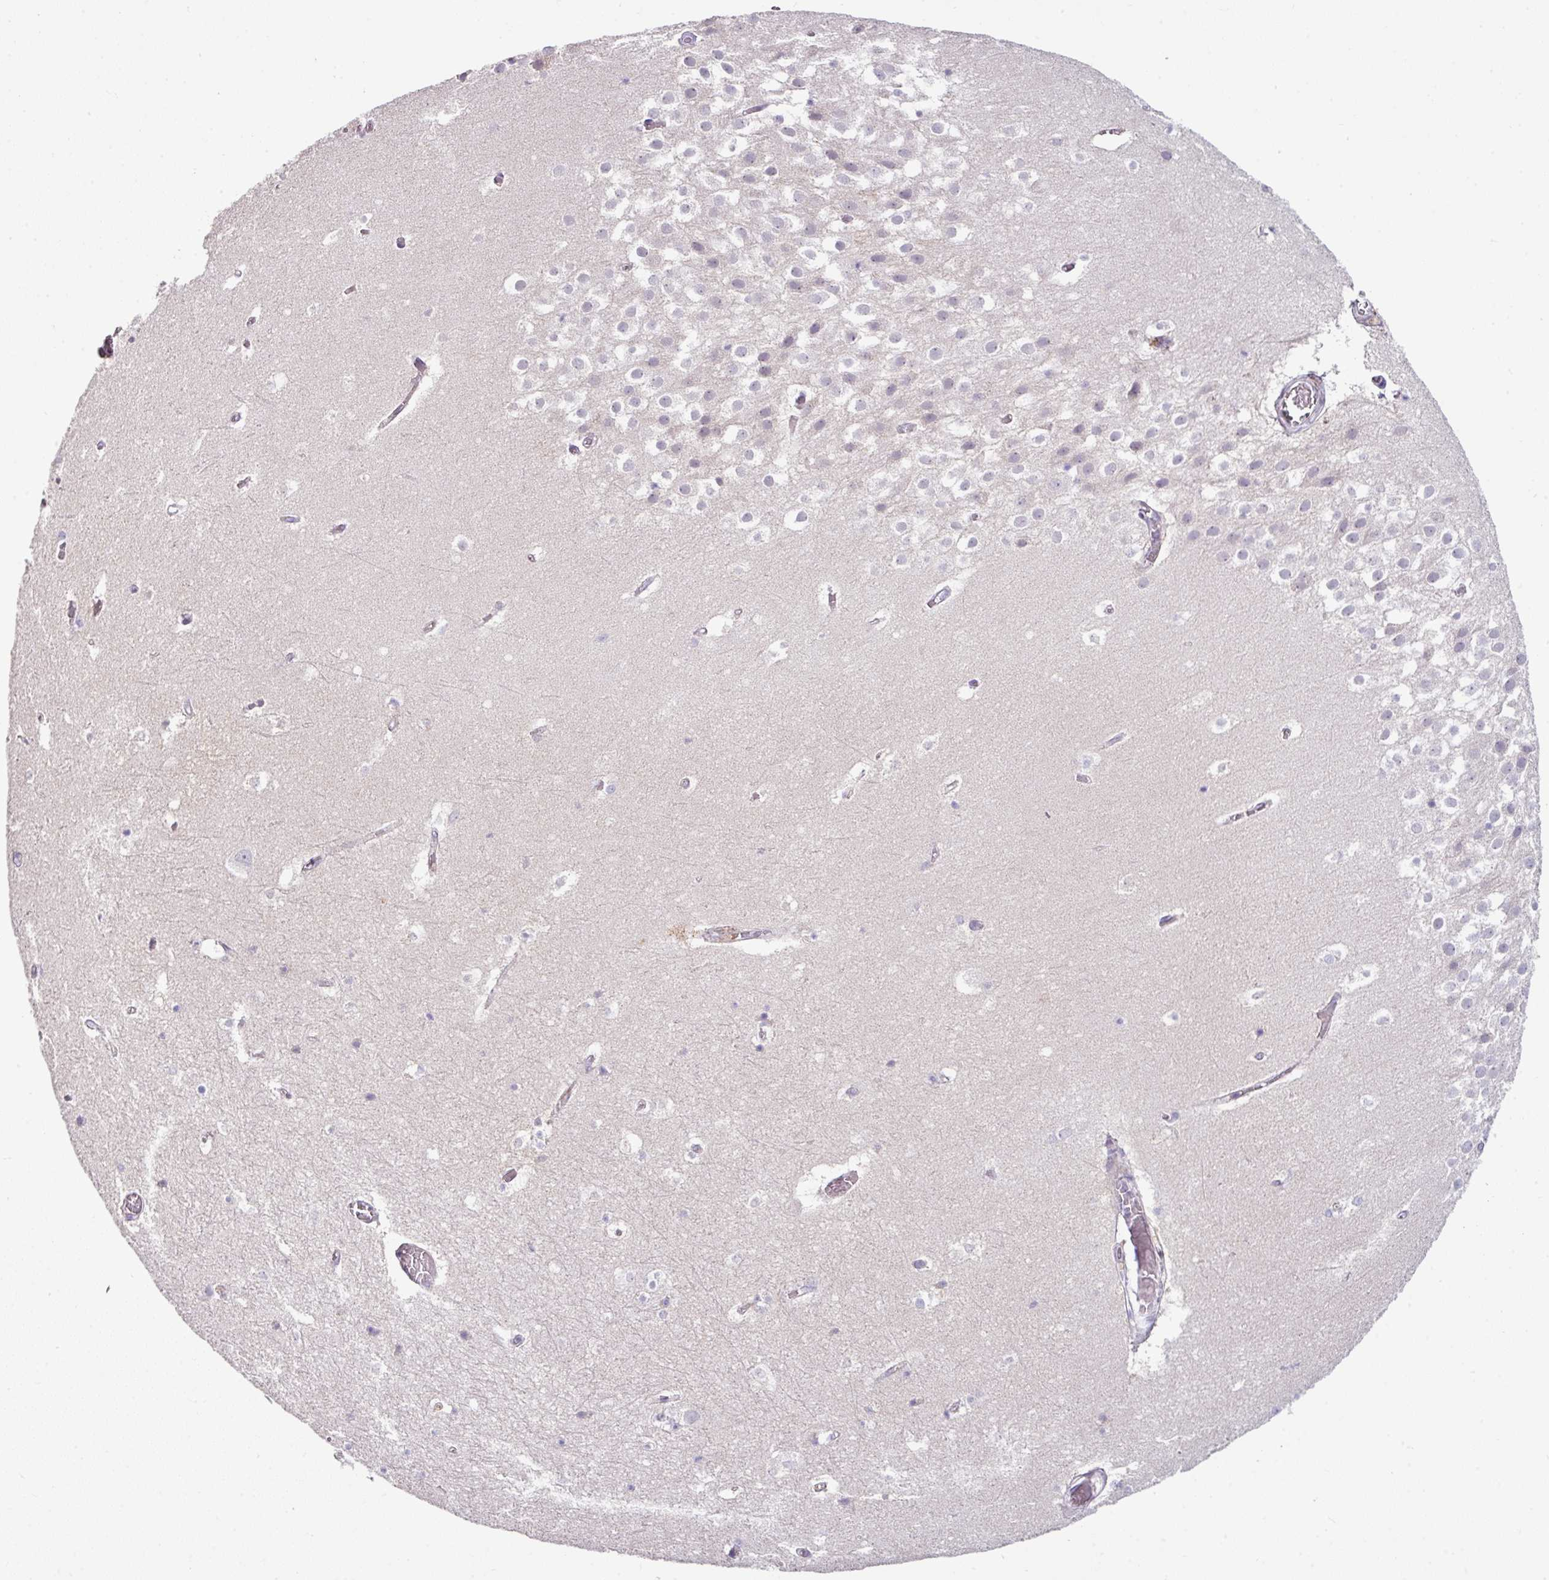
{"staining": {"intensity": "weak", "quantity": "<25%", "location": "cytoplasmic/membranous"}, "tissue": "hippocampus", "cell_type": "Glial cells", "image_type": "normal", "snomed": [{"axis": "morphology", "description": "Normal tissue, NOS"}, {"axis": "topography", "description": "Hippocampus"}], "caption": "Unremarkable hippocampus was stained to show a protein in brown. There is no significant staining in glial cells. (DAB IHC, high magnification).", "gene": "SLAMF6", "patient": {"sex": "female", "age": 52}}